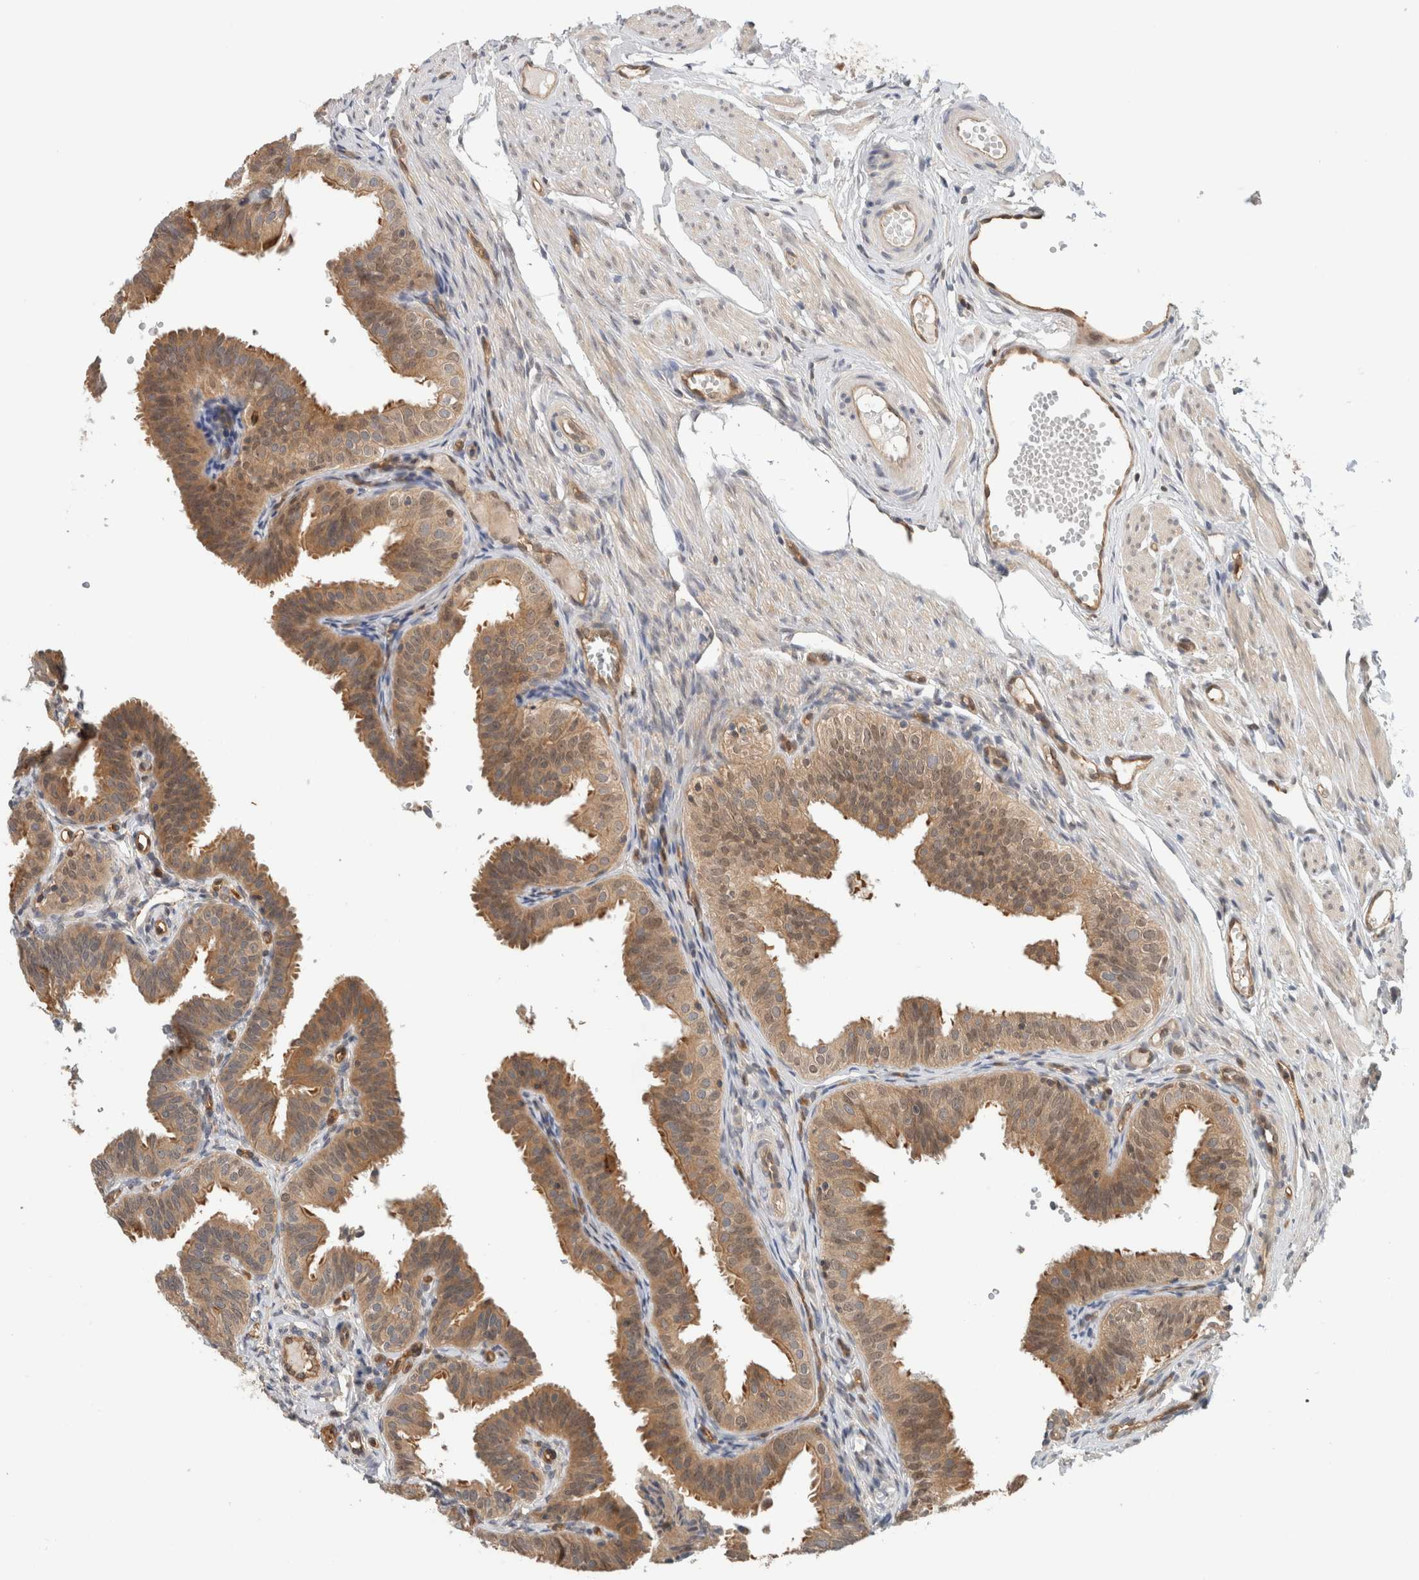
{"staining": {"intensity": "moderate", "quantity": ">75%", "location": "cytoplasmic/membranous"}, "tissue": "fallopian tube", "cell_type": "Glandular cells", "image_type": "normal", "snomed": [{"axis": "morphology", "description": "Normal tissue, NOS"}, {"axis": "topography", "description": "Fallopian tube"}], "caption": "A high-resolution image shows immunohistochemistry (IHC) staining of benign fallopian tube, which reveals moderate cytoplasmic/membranous staining in approximately >75% of glandular cells. (DAB (3,3'-diaminobenzidine) IHC, brown staining for protein, blue staining for nuclei).", "gene": "PFDN4", "patient": {"sex": "female", "age": 35}}